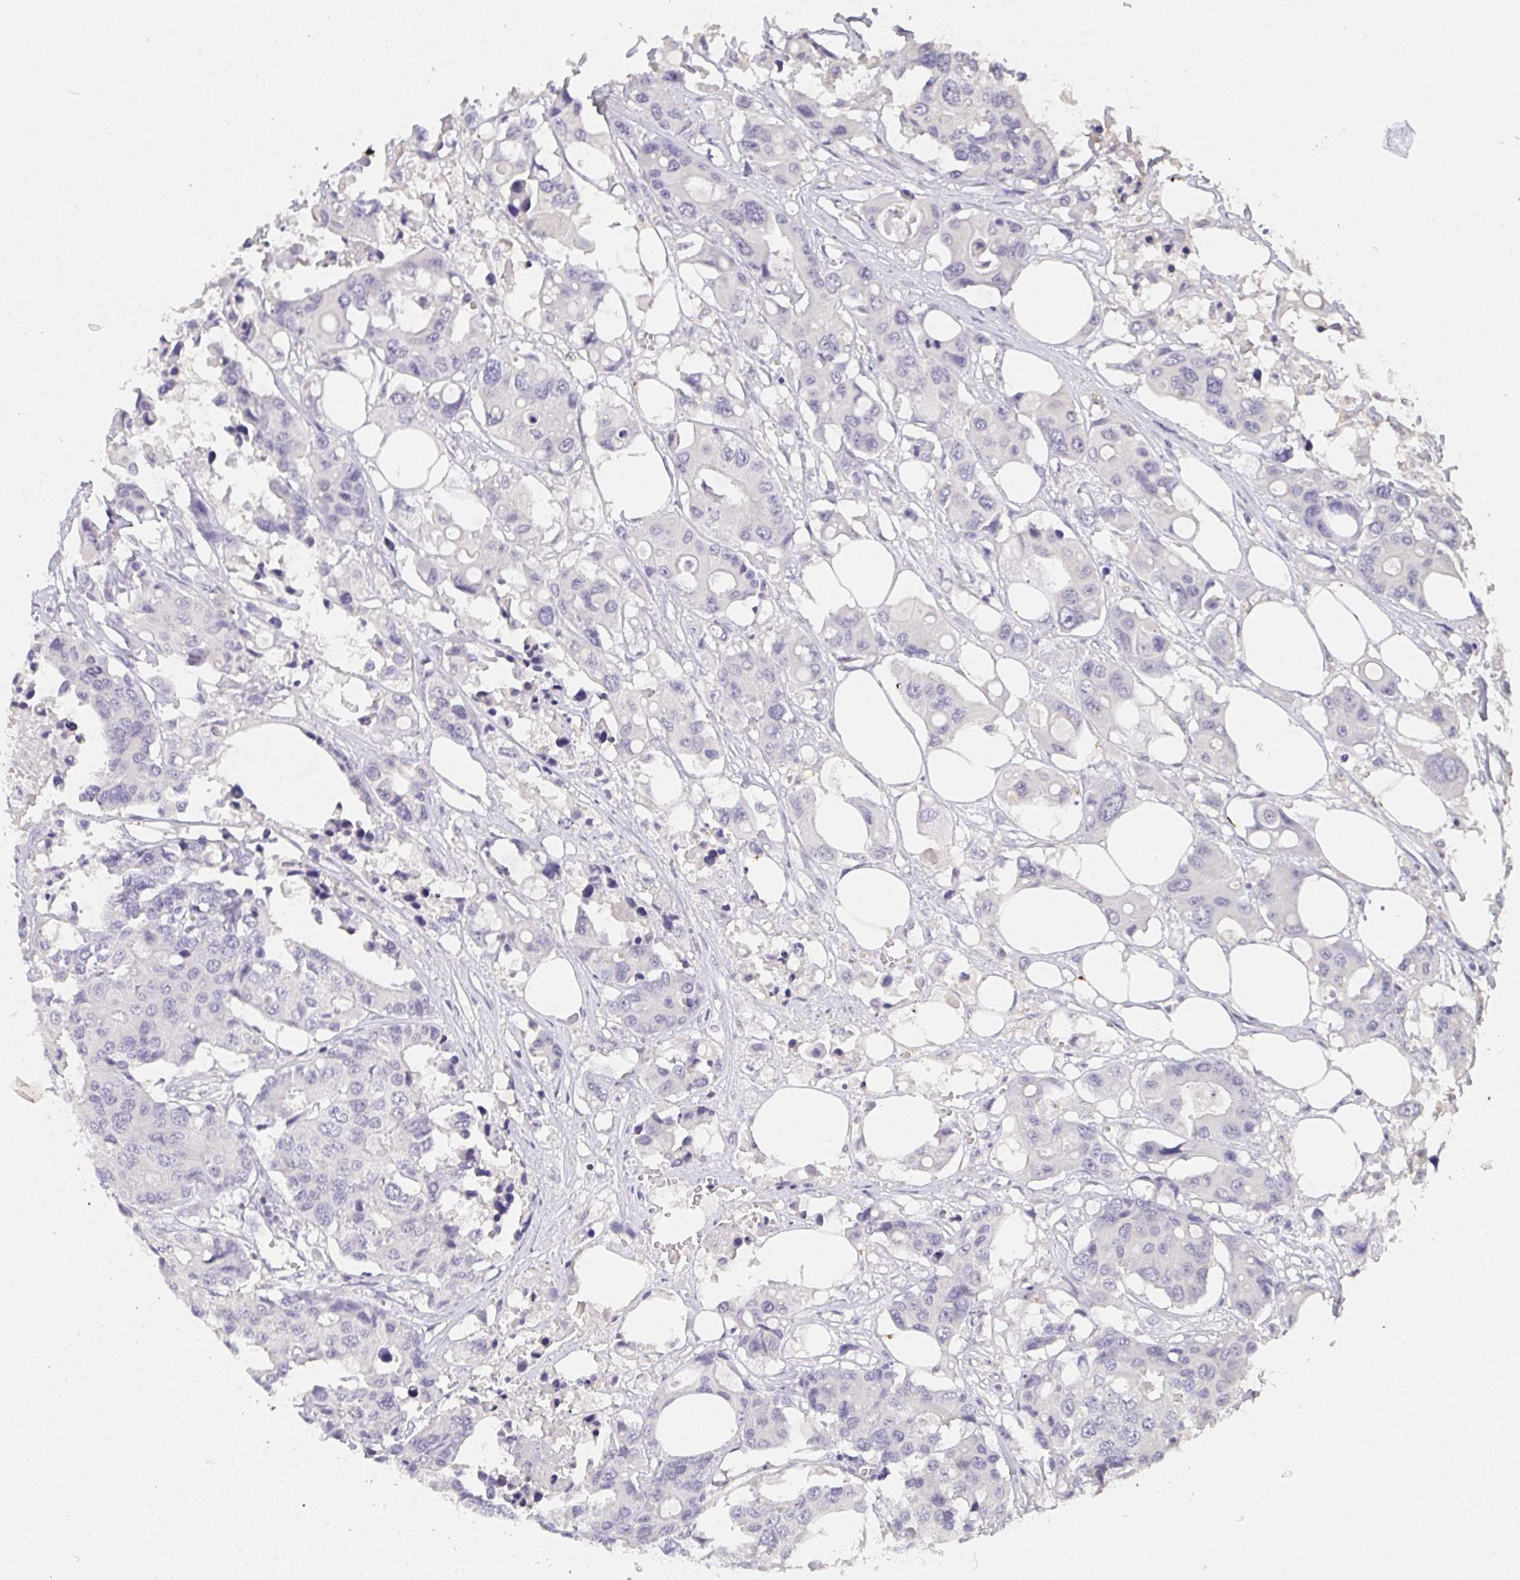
{"staining": {"intensity": "negative", "quantity": "none", "location": "none"}, "tissue": "colorectal cancer", "cell_type": "Tumor cells", "image_type": "cancer", "snomed": [{"axis": "morphology", "description": "Adenocarcinoma, NOS"}, {"axis": "topography", "description": "Colon"}], "caption": "There is no significant staining in tumor cells of colorectal cancer. Nuclei are stained in blue.", "gene": "TMEM219", "patient": {"sex": "male", "age": 77}}